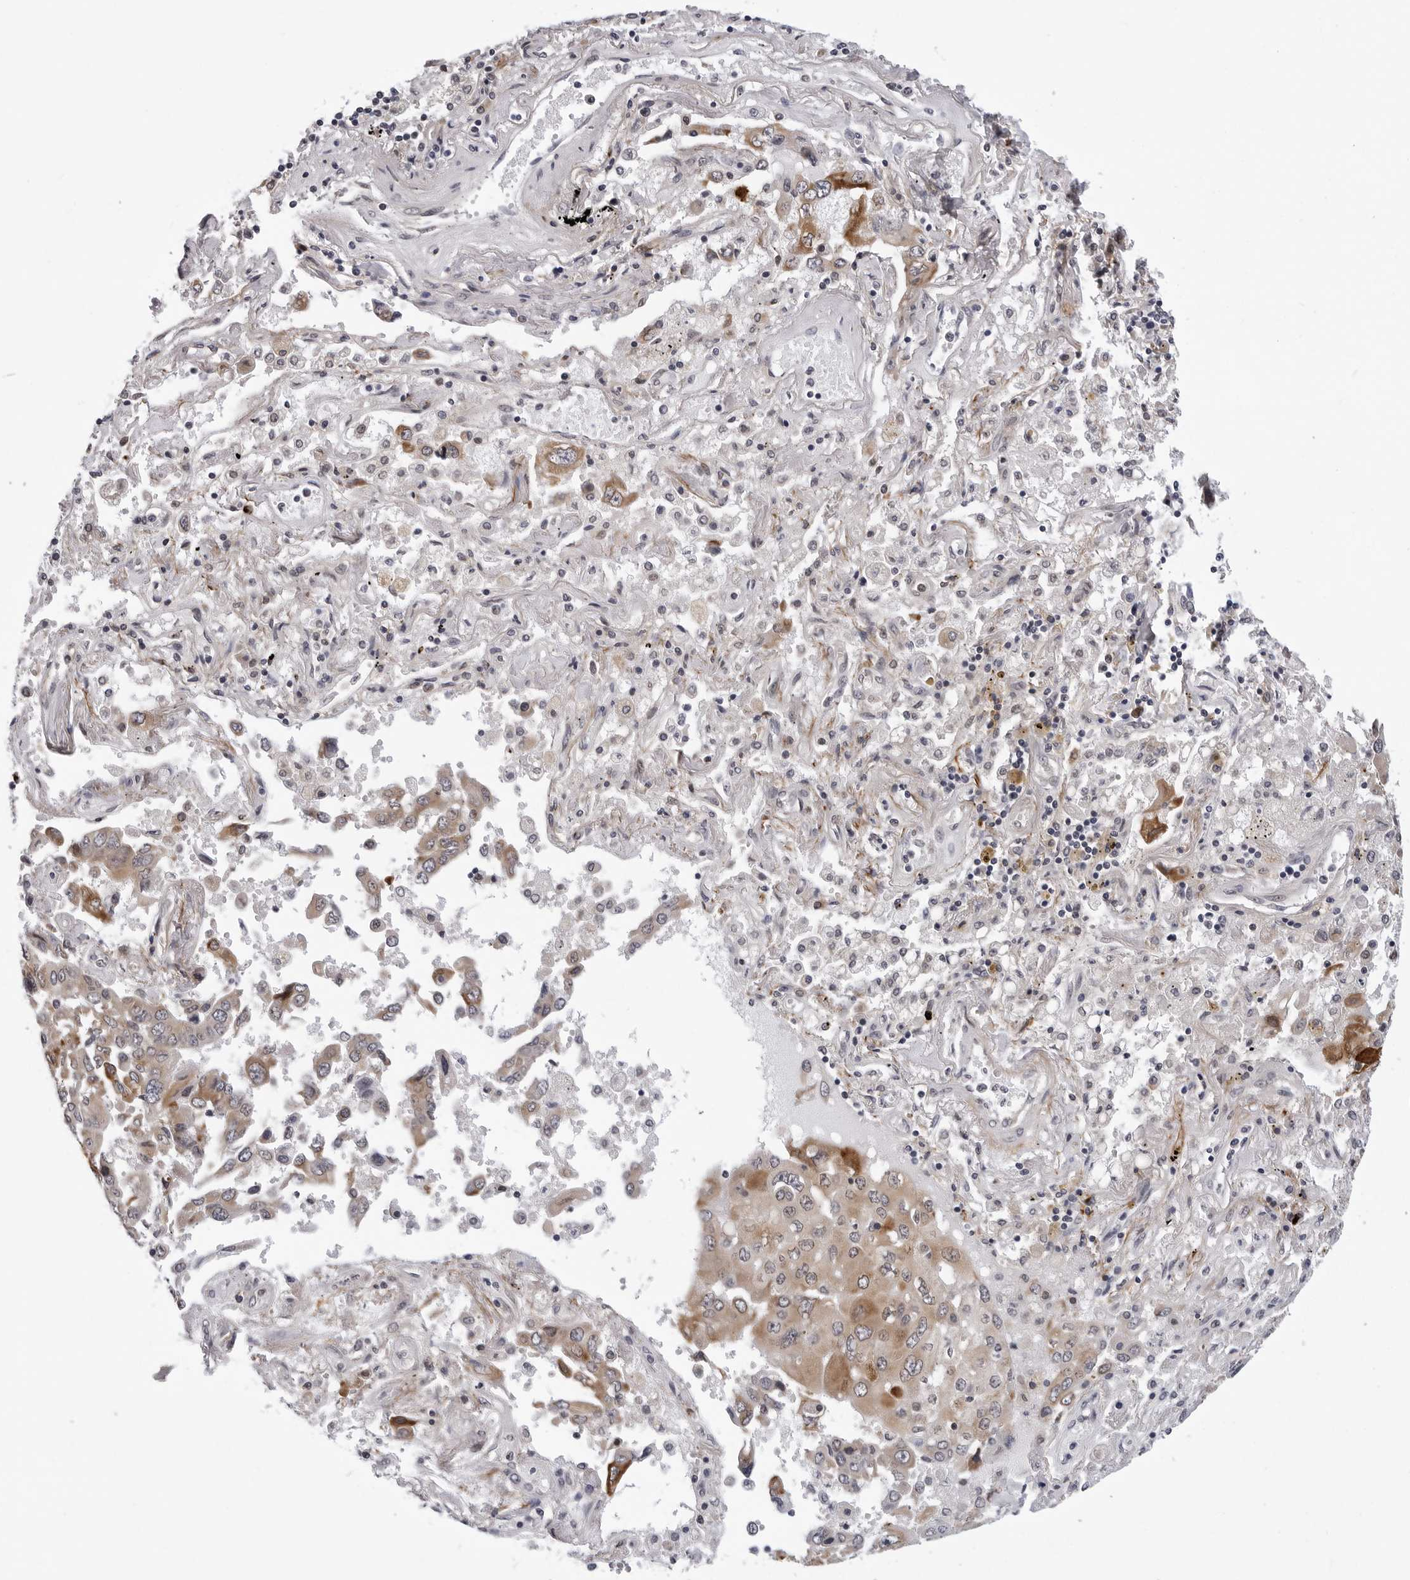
{"staining": {"intensity": "strong", "quantity": "25%-75%", "location": "cytoplasmic/membranous"}, "tissue": "lung cancer", "cell_type": "Tumor cells", "image_type": "cancer", "snomed": [{"axis": "morphology", "description": "Adenocarcinoma, NOS"}, {"axis": "topography", "description": "Lung"}], "caption": "A photomicrograph of human lung cancer stained for a protein shows strong cytoplasmic/membranous brown staining in tumor cells. The staining was performed using DAB (3,3'-diaminobenzidine), with brown indicating positive protein expression. Nuclei are stained blue with hematoxylin.", "gene": "KIAA1614", "patient": {"sex": "female", "age": 65}}